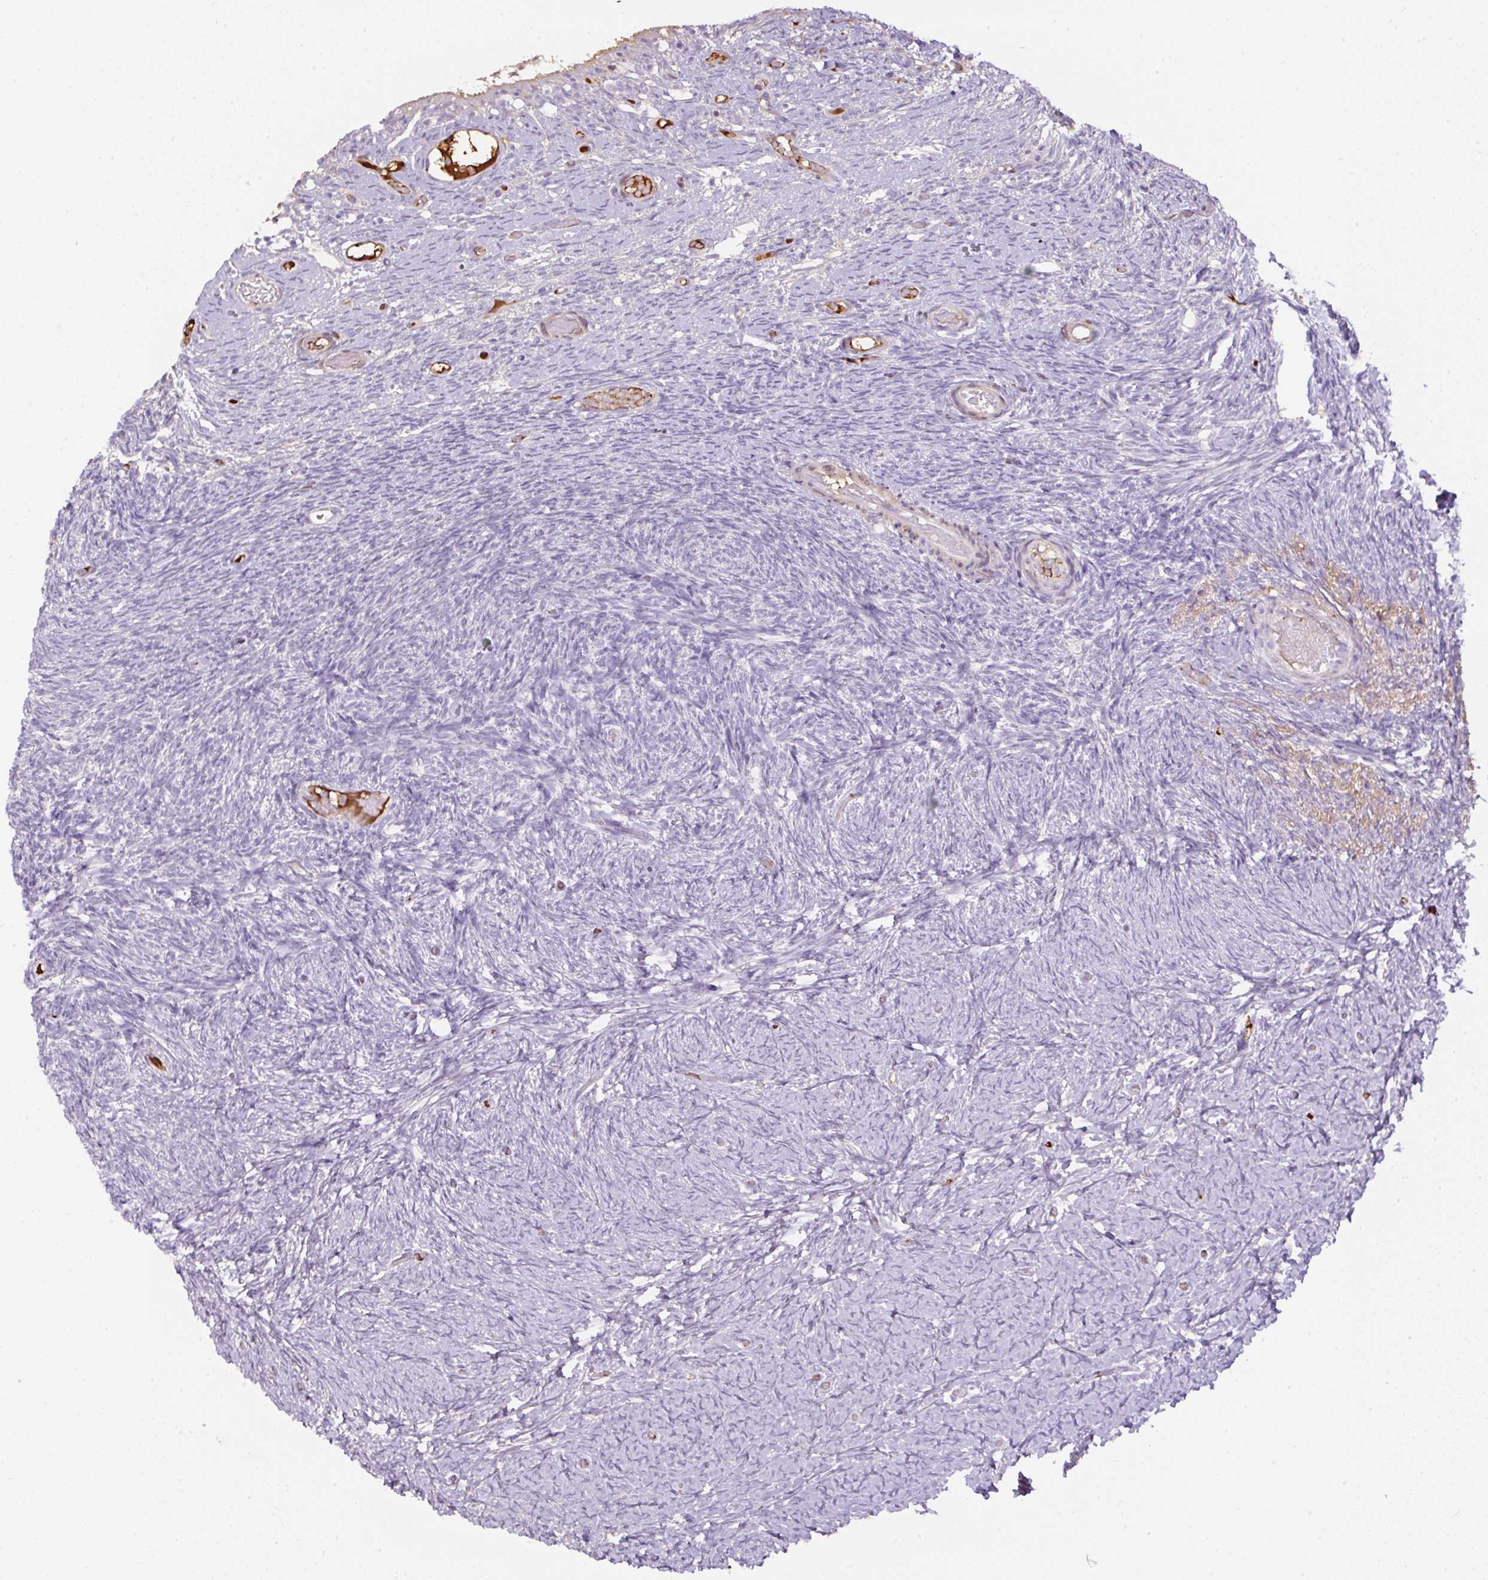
{"staining": {"intensity": "negative", "quantity": "none", "location": "none"}, "tissue": "ovary", "cell_type": "Follicle cells", "image_type": "normal", "snomed": [{"axis": "morphology", "description": "Normal tissue, NOS"}, {"axis": "topography", "description": "Ovary"}], "caption": "Immunohistochemistry (IHC) of unremarkable human ovary reveals no expression in follicle cells.", "gene": "APOA1", "patient": {"sex": "female", "age": 39}}